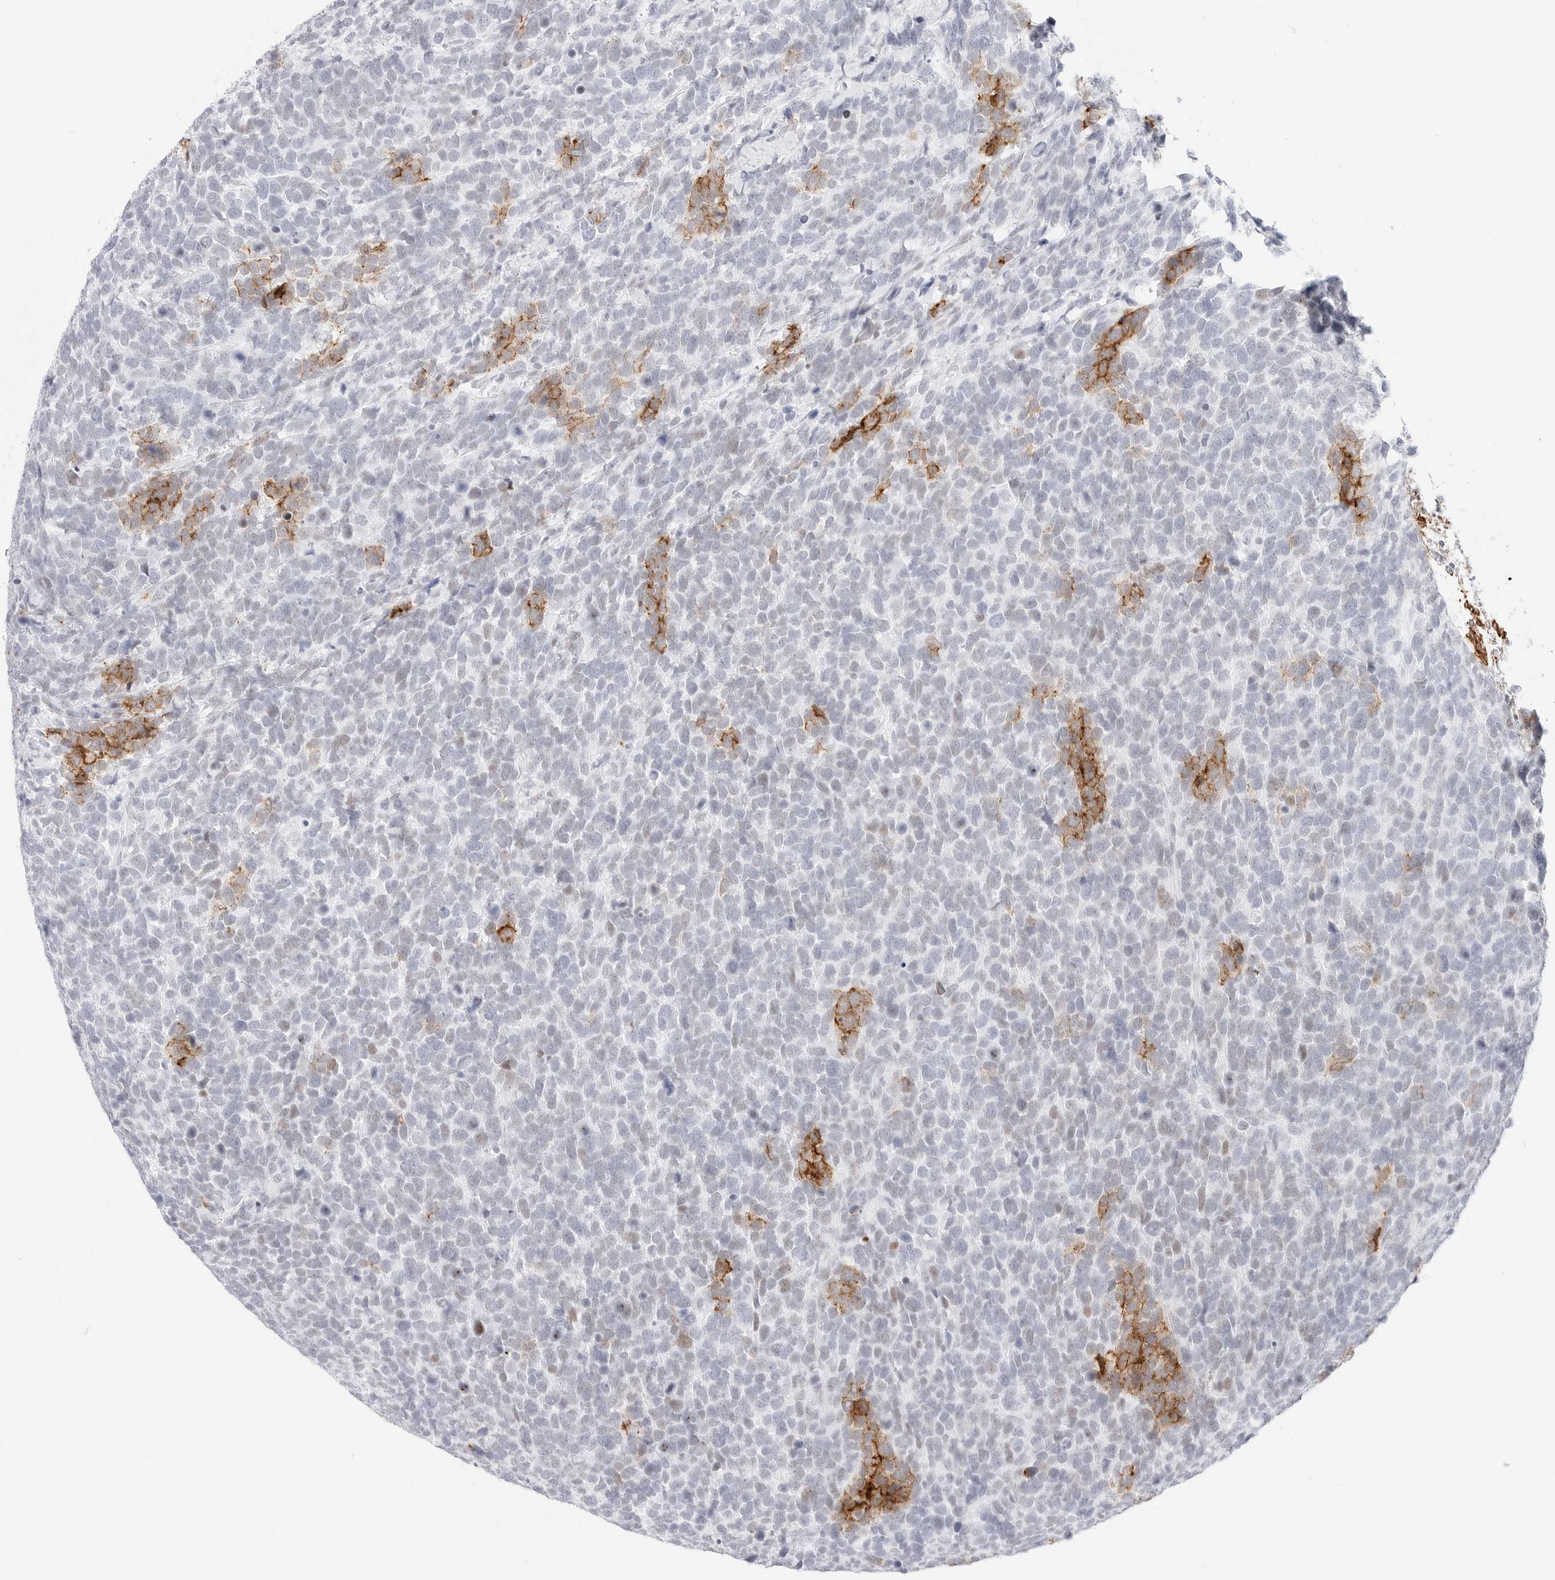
{"staining": {"intensity": "moderate", "quantity": "<25%", "location": "cytoplasmic/membranous"}, "tissue": "urothelial cancer", "cell_type": "Tumor cells", "image_type": "cancer", "snomed": [{"axis": "morphology", "description": "Urothelial carcinoma, High grade"}, {"axis": "topography", "description": "Urinary bladder"}], "caption": "IHC of human high-grade urothelial carcinoma demonstrates low levels of moderate cytoplasmic/membranous staining in about <25% of tumor cells.", "gene": "CDH1", "patient": {"sex": "female", "age": 82}}